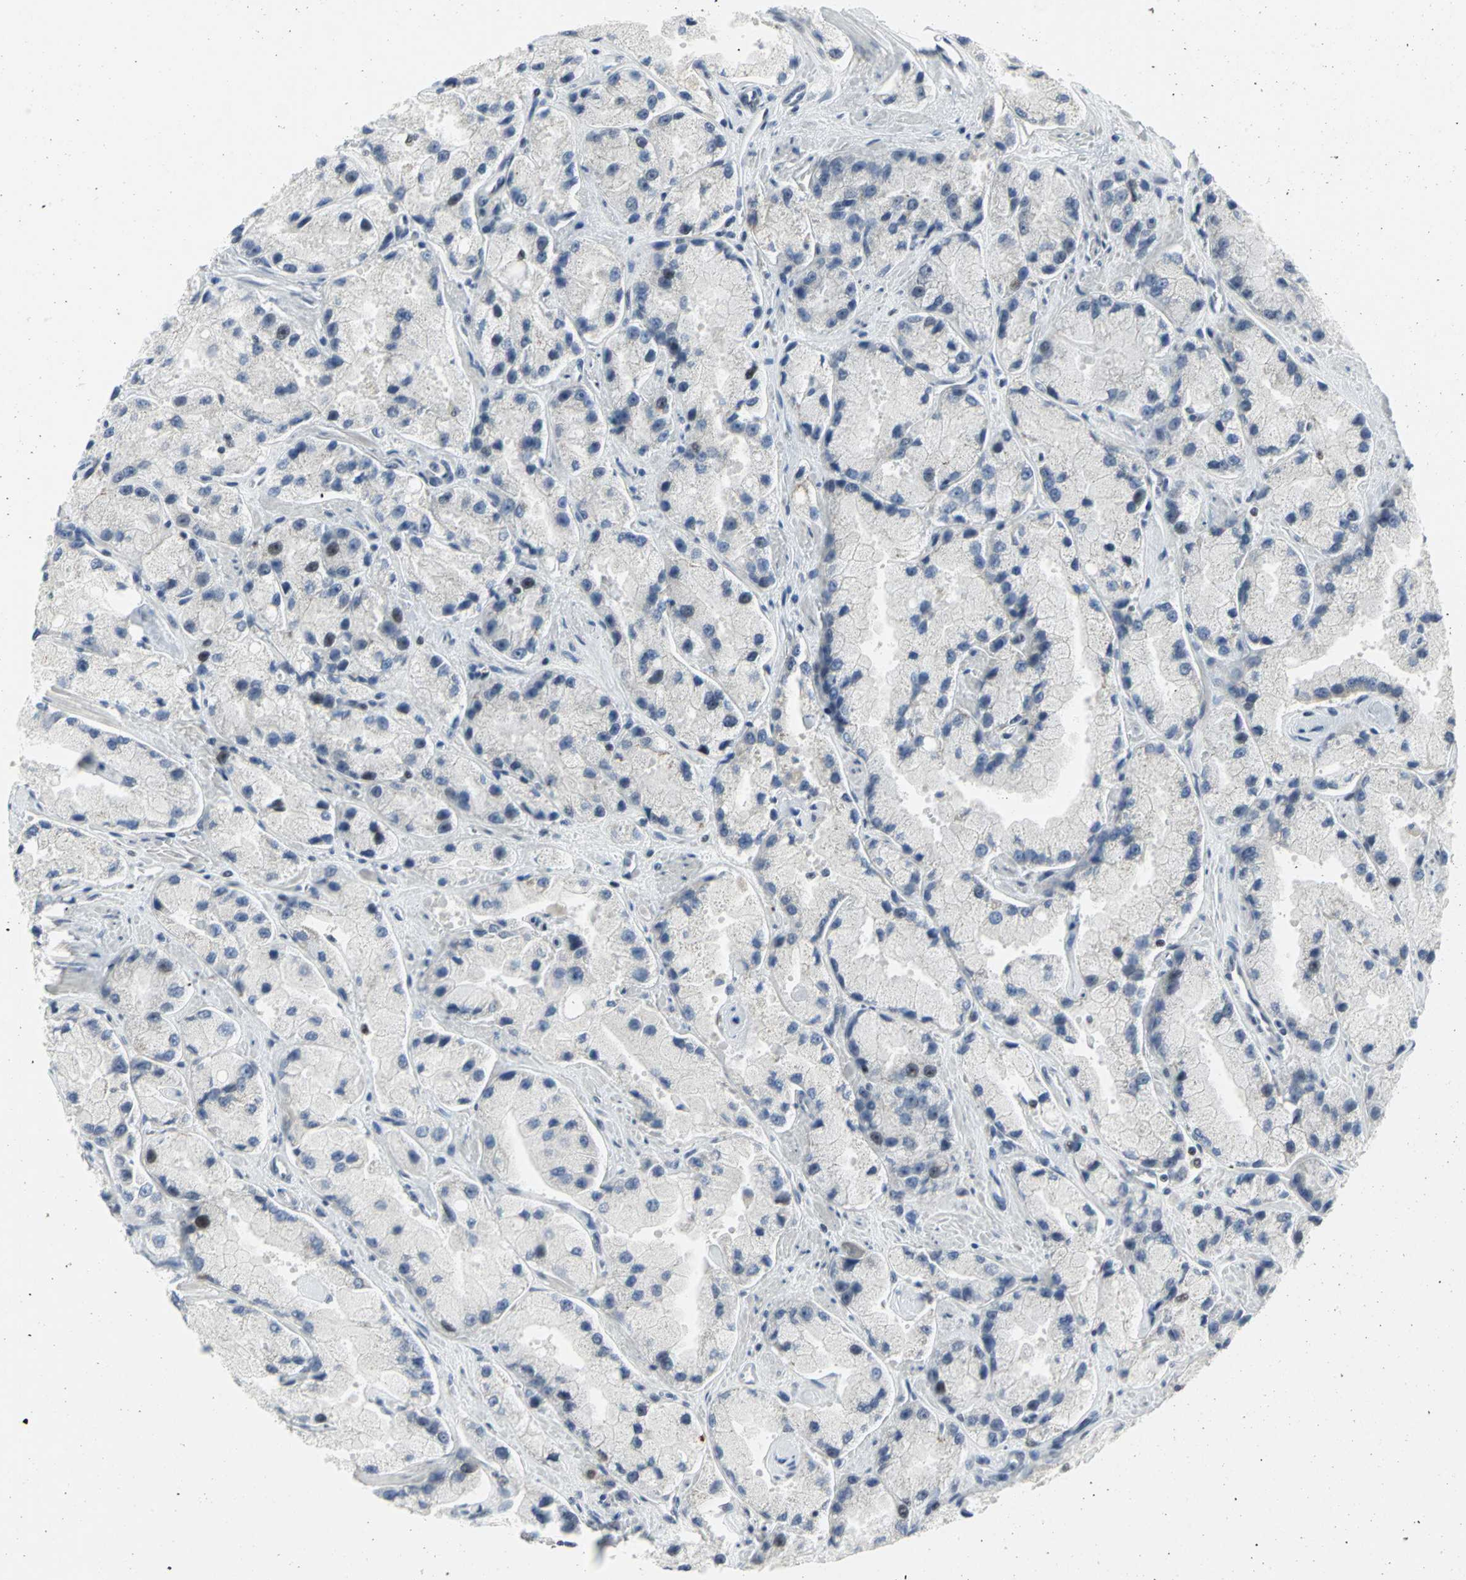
{"staining": {"intensity": "negative", "quantity": "none", "location": "none"}, "tissue": "prostate cancer", "cell_type": "Tumor cells", "image_type": "cancer", "snomed": [{"axis": "morphology", "description": "Adenocarcinoma, High grade"}, {"axis": "topography", "description": "Prostate"}], "caption": "An image of human prostate adenocarcinoma (high-grade) is negative for staining in tumor cells. (IHC, brightfield microscopy, high magnification).", "gene": "RPA1", "patient": {"sex": "male", "age": 58}}